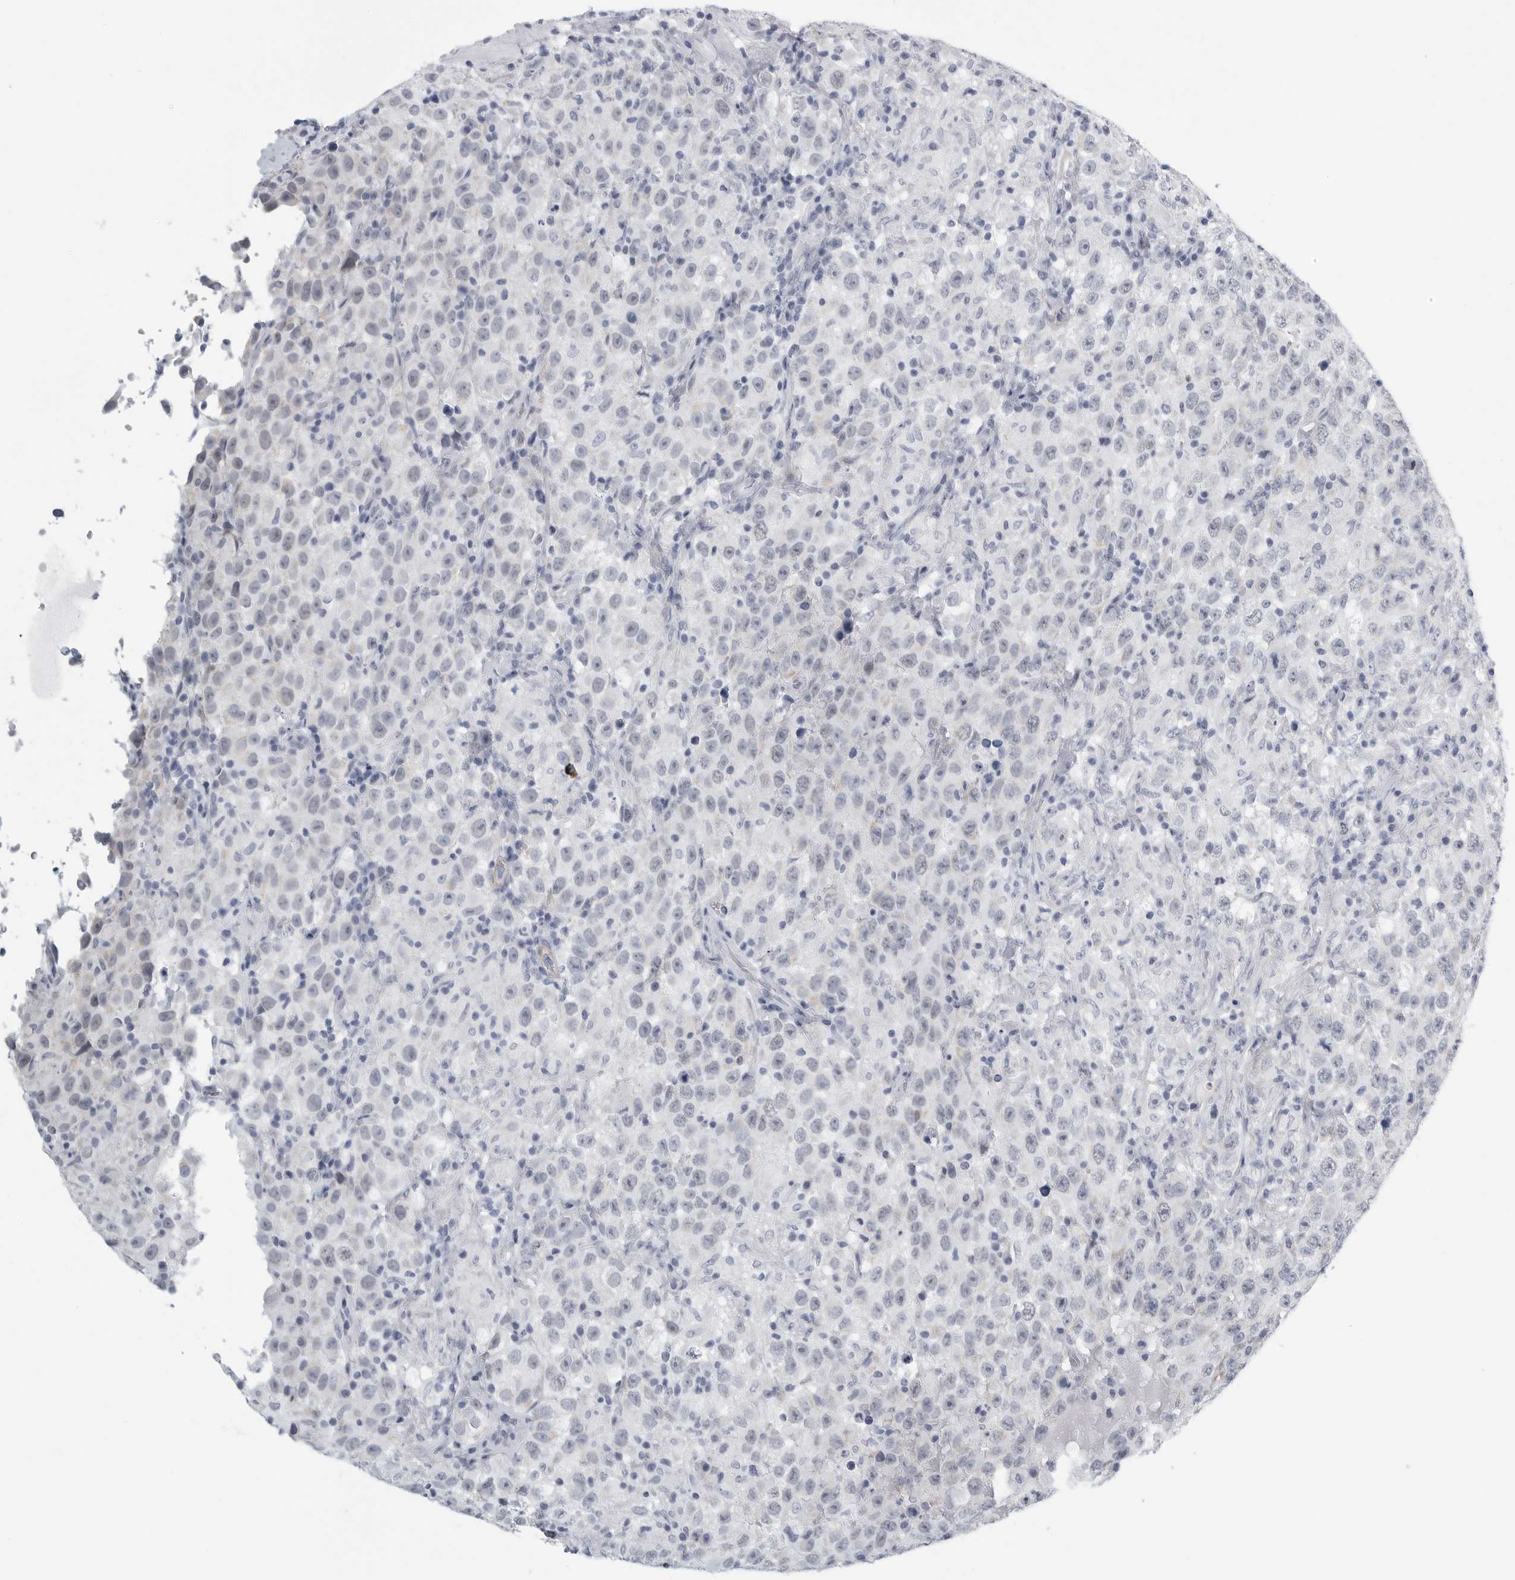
{"staining": {"intensity": "negative", "quantity": "none", "location": "none"}, "tissue": "testis cancer", "cell_type": "Tumor cells", "image_type": "cancer", "snomed": [{"axis": "morphology", "description": "Seminoma, NOS"}, {"axis": "topography", "description": "Testis"}], "caption": "The immunohistochemistry micrograph has no significant staining in tumor cells of testis cancer tissue.", "gene": "TNR", "patient": {"sex": "male", "age": 41}}